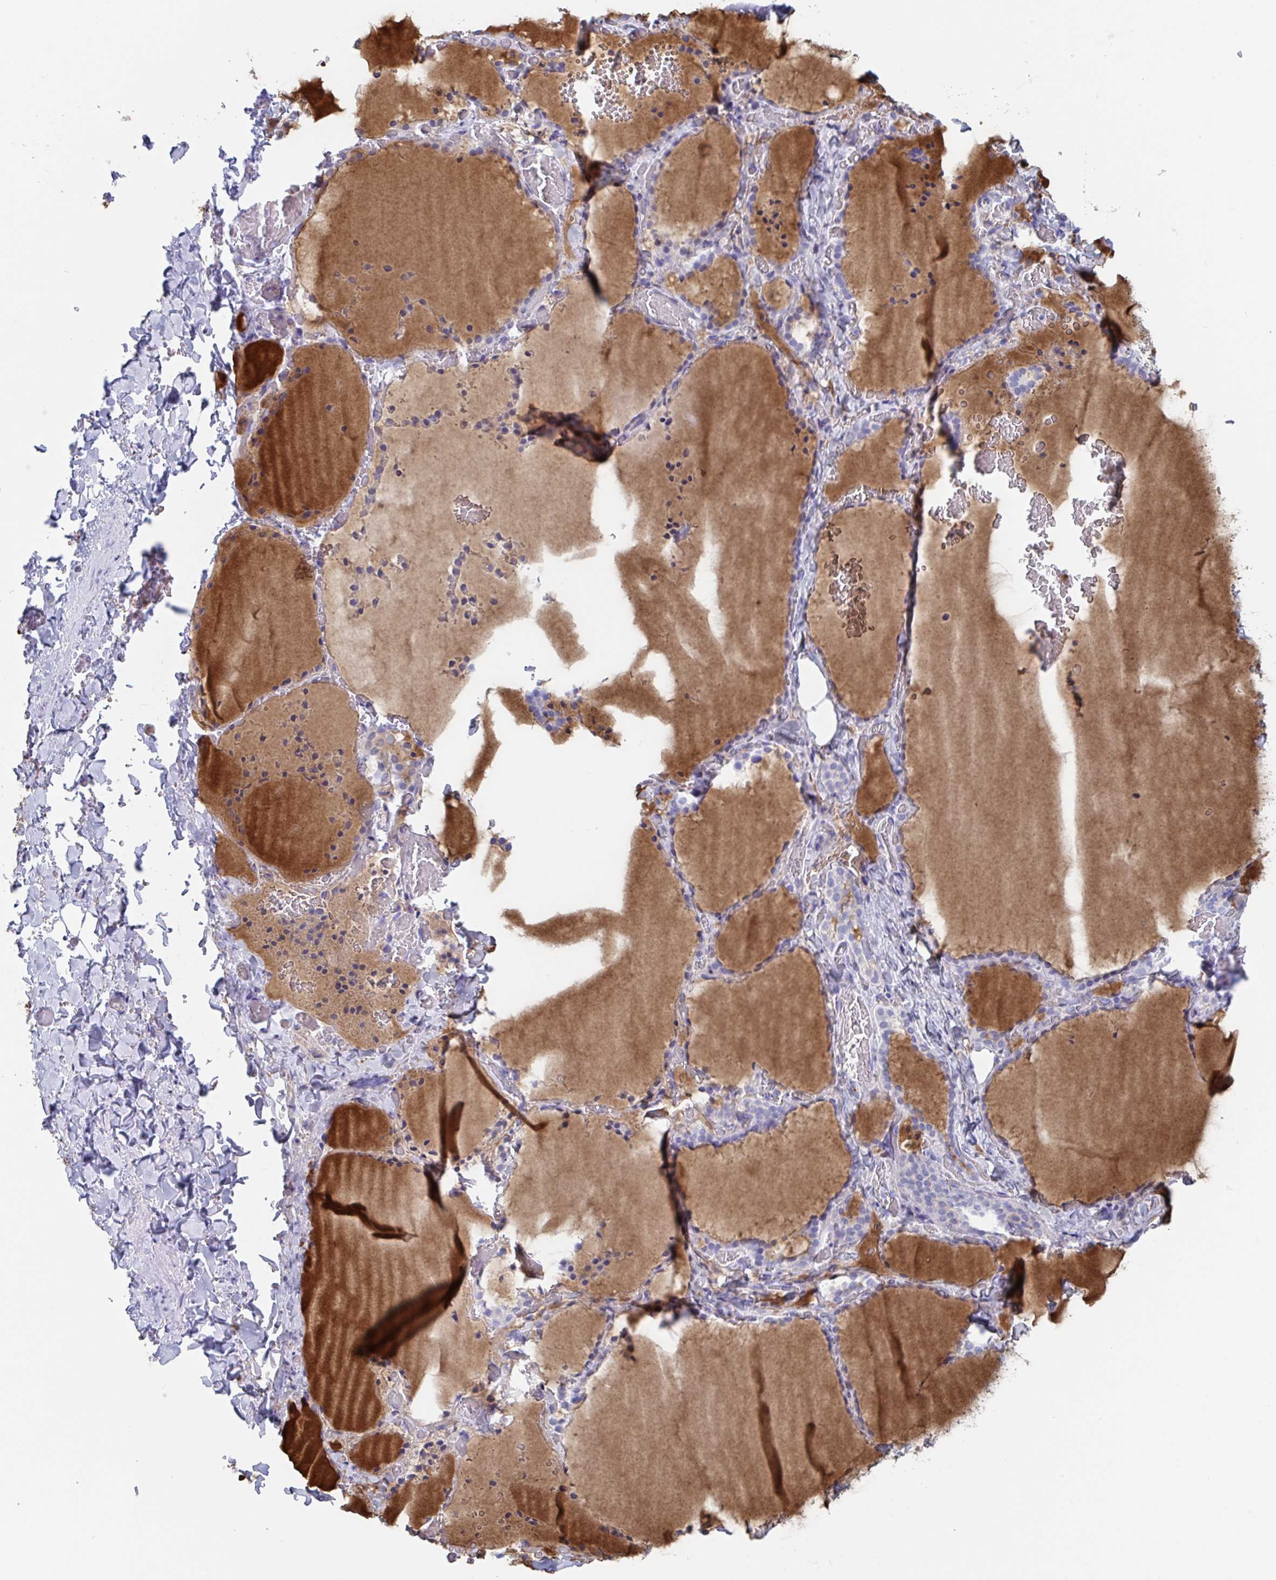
{"staining": {"intensity": "negative", "quantity": "none", "location": "none"}, "tissue": "thyroid gland", "cell_type": "Glandular cells", "image_type": "normal", "snomed": [{"axis": "morphology", "description": "Normal tissue, NOS"}, {"axis": "topography", "description": "Thyroid gland"}], "caption": "A high-resolution micrograph shows immunohistochemistry (IHC) staining of unremarkable thyroid gland, which demonstrates no significant expression in glandular cells.", "gene": "ZPBP", "patient": {"sex": "female", "age": 22}}